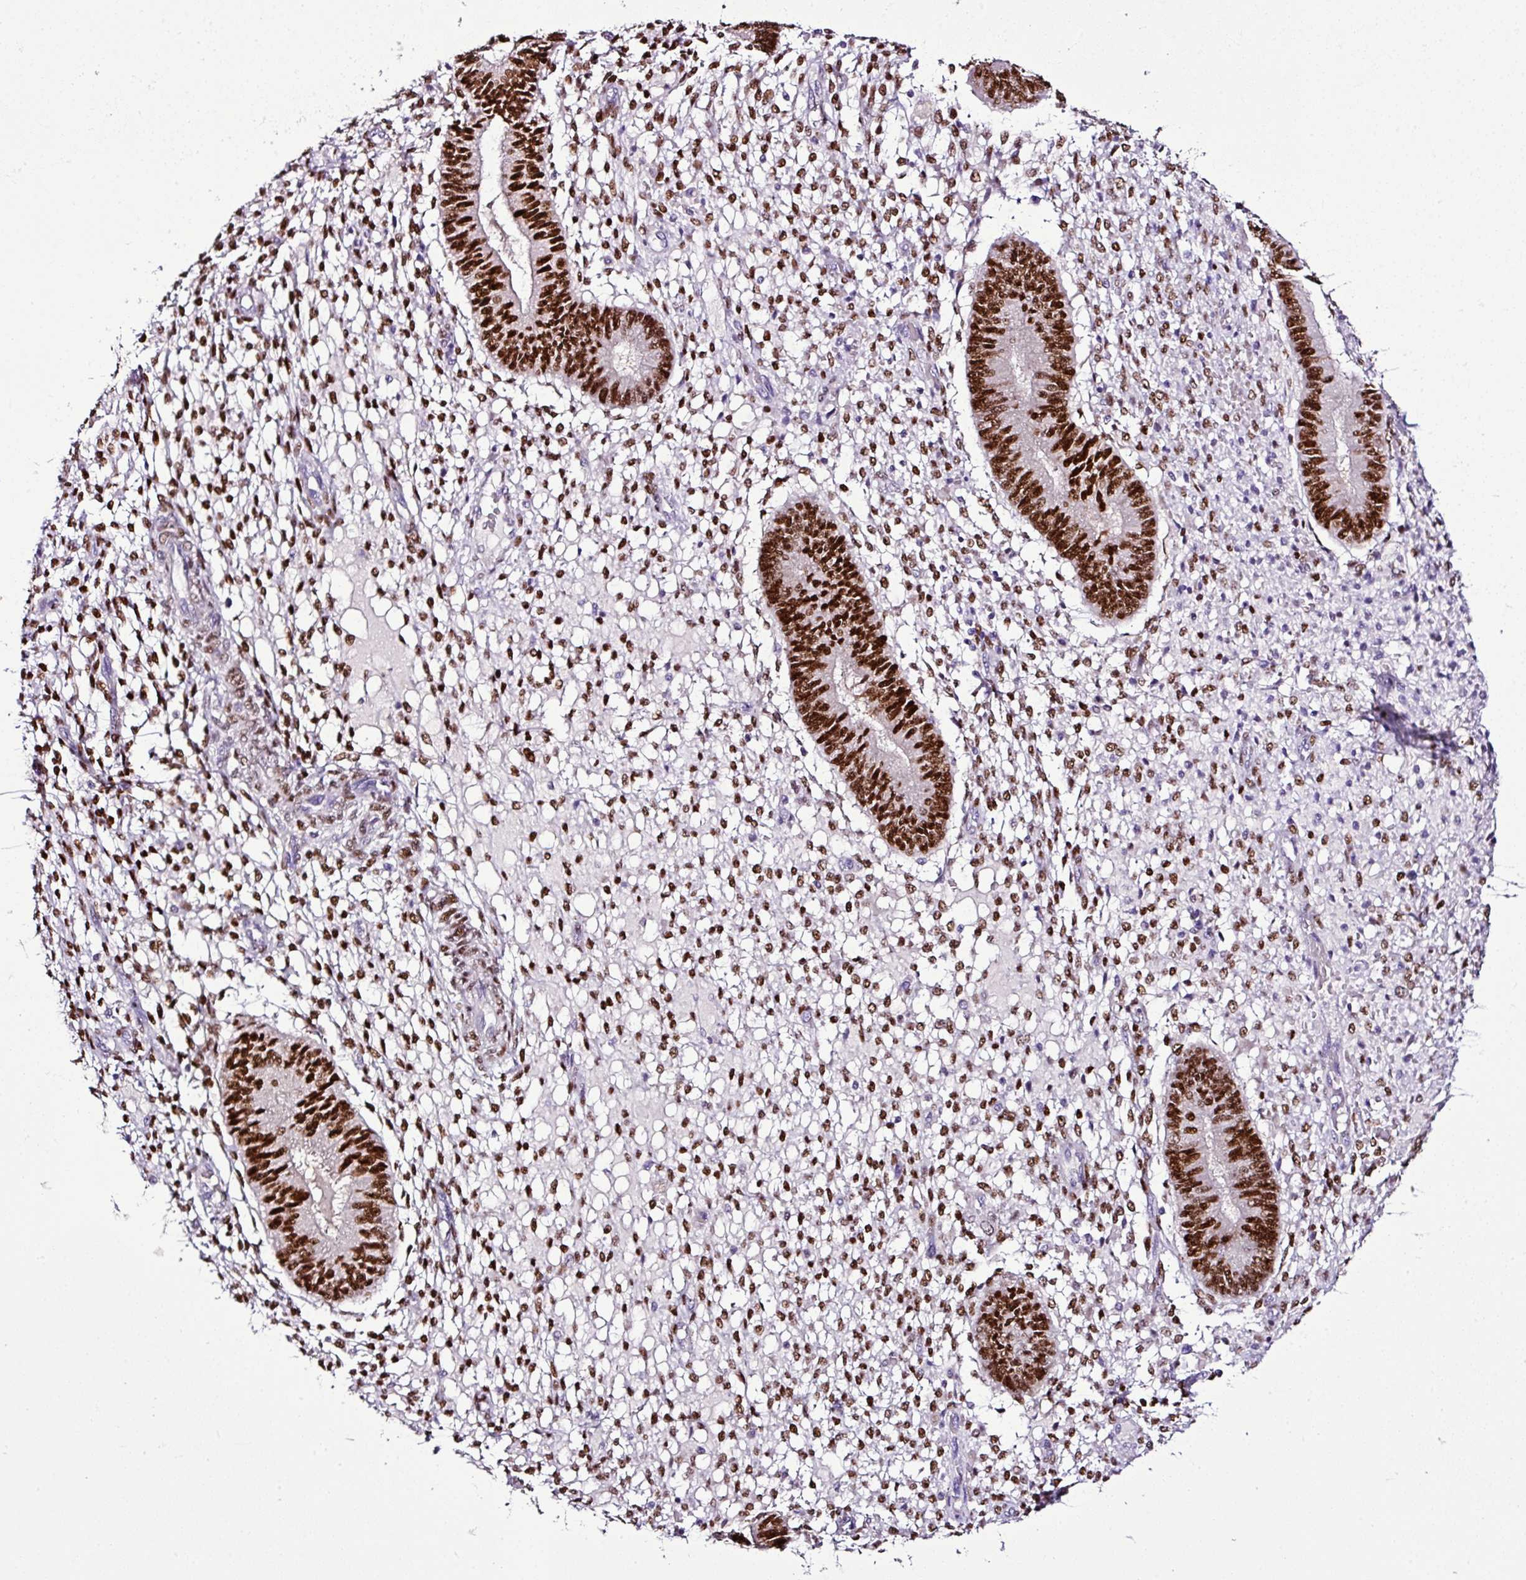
{"staining": {"intensity": "strong", "quantity": "25%-75%", "location": "nuclear"}, "tissue": "endometrium", "cell_type": "Cells in endometrial stroma", "image_type": "normal", "snomed": [{"axis": "morphology", "description": "Normal tissue, NOS"}, {"axis": "topography", "description": "Endometrium"}], "caption": "Cells in endometrial stroma exhibit high levels of strong nuclear expression in approximately 25%-75% of cells in benign endometrium. (DAB (3,3'-diaminobenzidine) IHC, brown staining for protein, blue staining for nuclei).", "gene": "ESR1", "patient": {"sex": "female", "age": 49}}